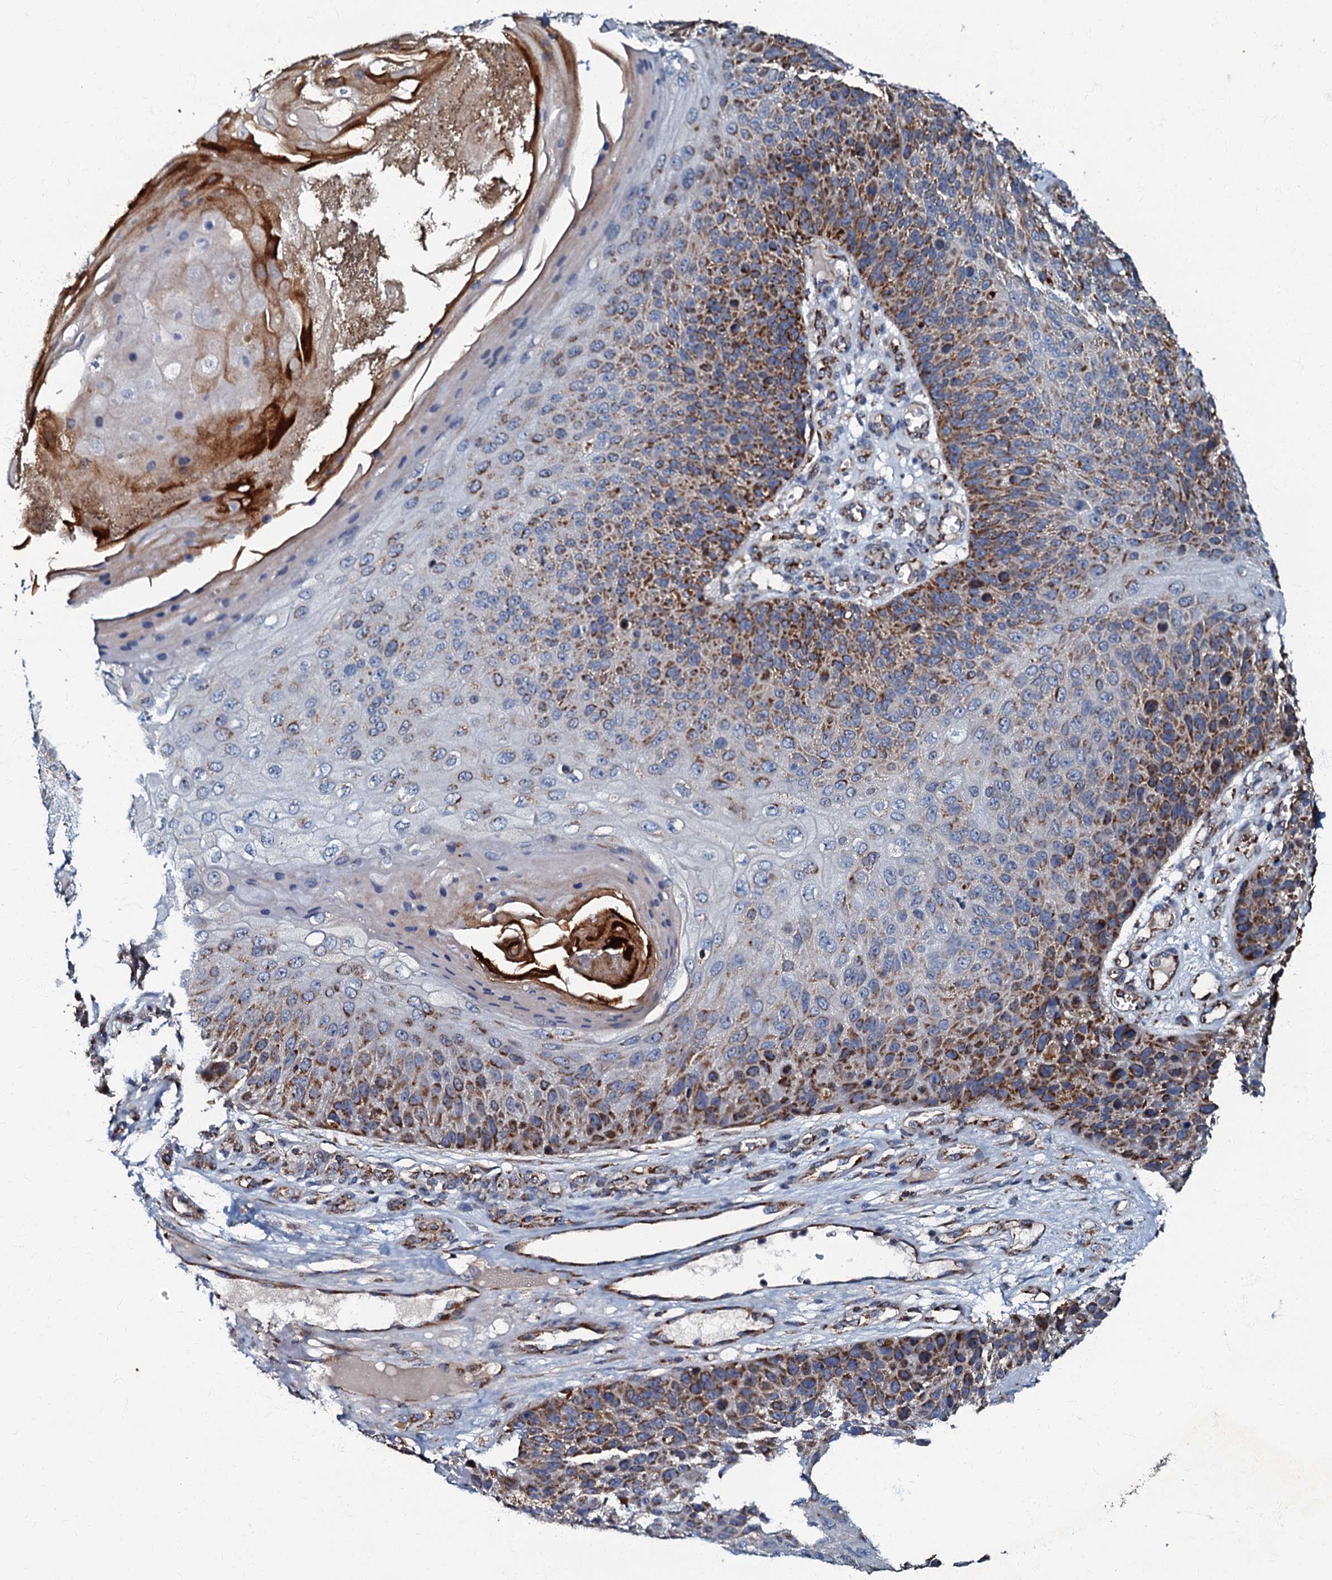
{"staining": {"intensity": "strong", "quantity": "25%-75%", "location": "cytoplasmic/membranous"}, "tissue": "skin cancer", "cell_type": "Tumor cells", "image_type": "cancer", "snomed": [{"axis": "morphology", "description": "Squamous cell carcinoma, NOS"}, {"axis": "topography", "description": "Skin"}], "caption": "This is an image of immunohistochemistry staining of skin cancer (squamous cell carcinoma), which shows strong positivity in the cytoplasmic/membranous of tumor cells.", "gene": "NDUFA12", "patient": {"sex": "female", "age": 88}}